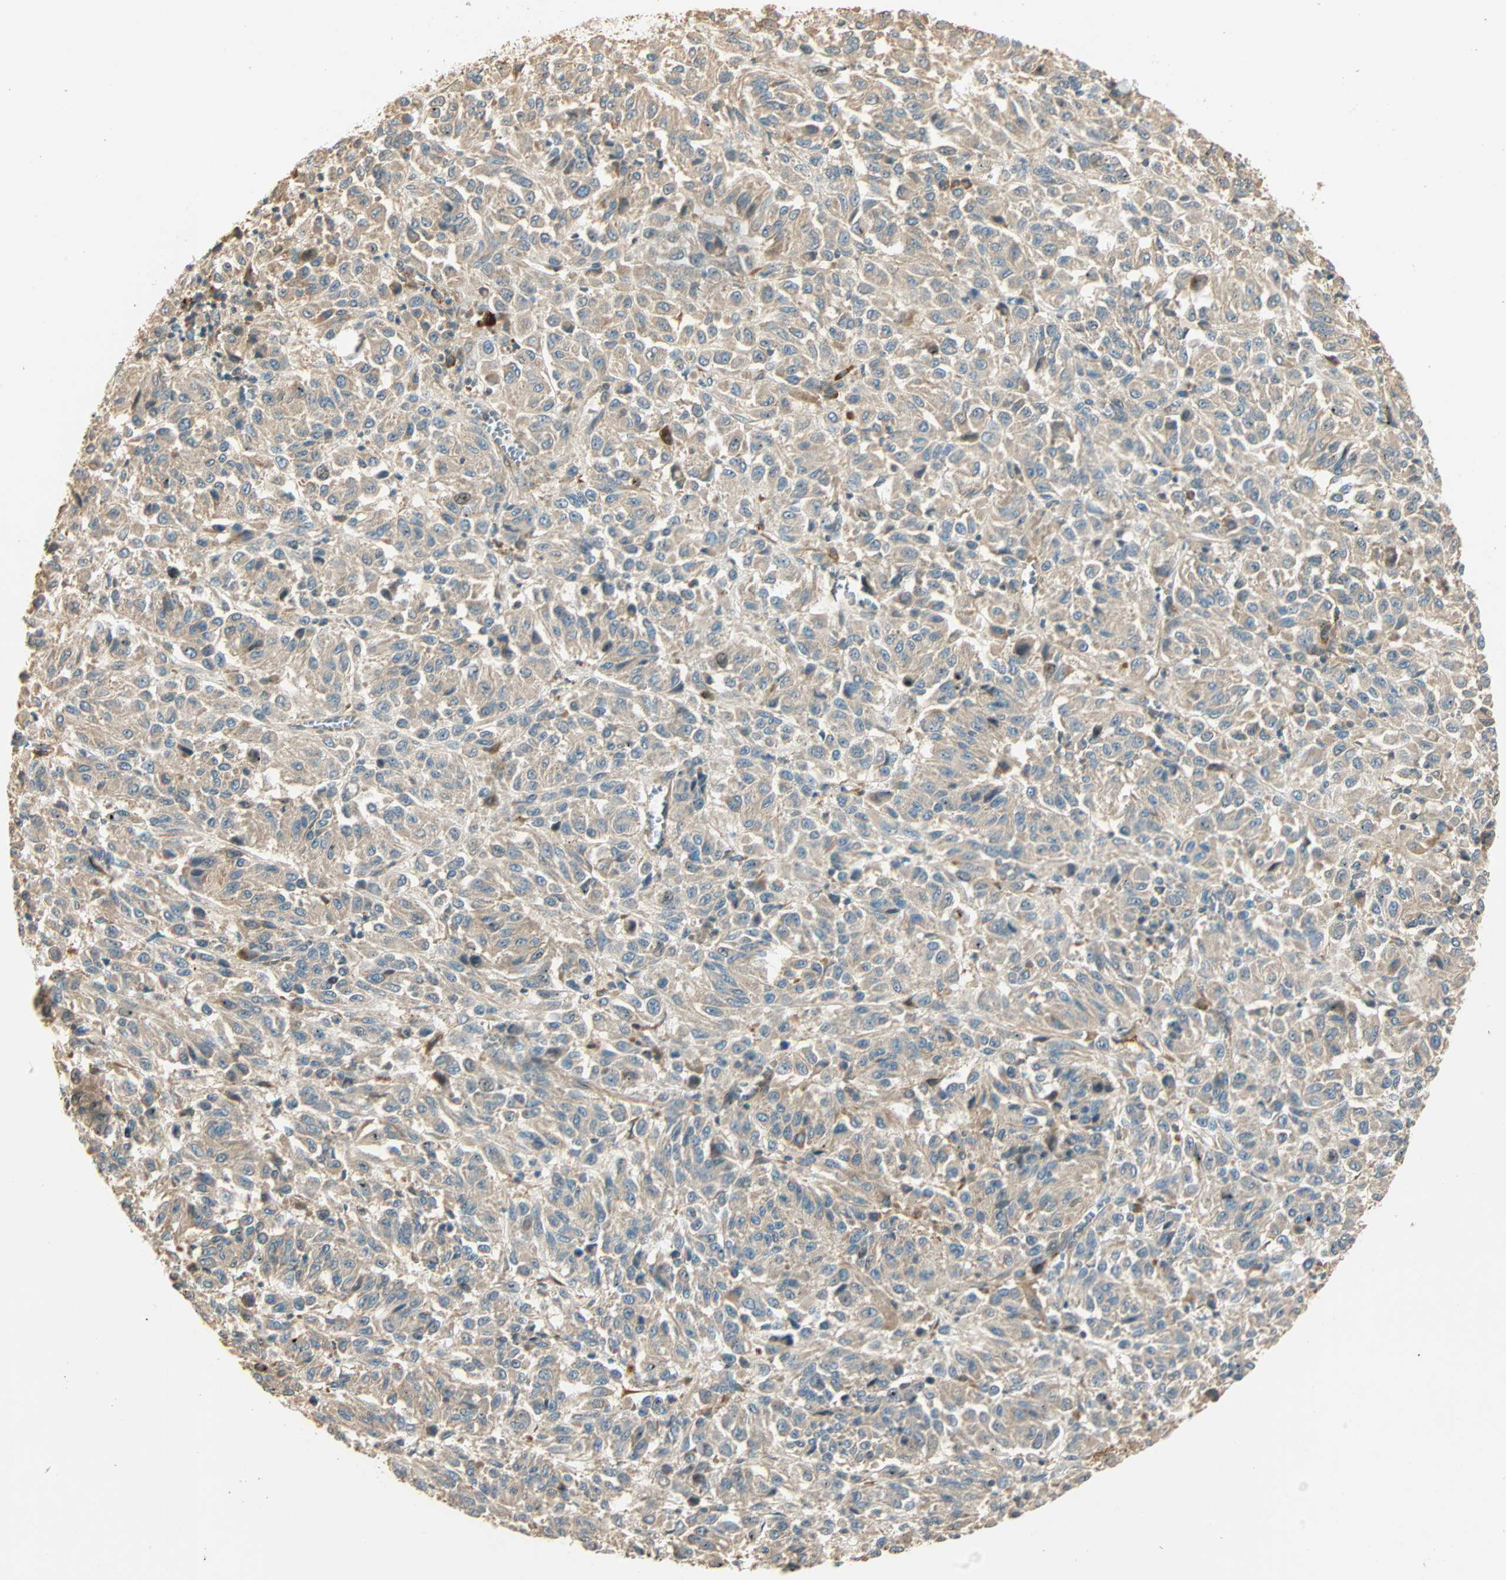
{"staining": {"intensity": "weak", "quantity": "<25%", "location": "cytoplasmic/membranous"}, "tissue": "melanoma", "cell_type": "Tumor cells", "image_type": "cancer", "snomed": [{"axis": "morphology", "description": "Malignant melanoma, Metastatic site"}, {"axis": "topography", "description": "Lung"}], "caption": "This histopathology image is of malignant melanoma (metastatic site) stained with immunohistochemistry (IHC) to label a protein in brown with the nuclei are counter-stained blue. There is no expression in tumor cells.", "gene": "GALK1", "patient": {"sex": "male", "age": 64}}